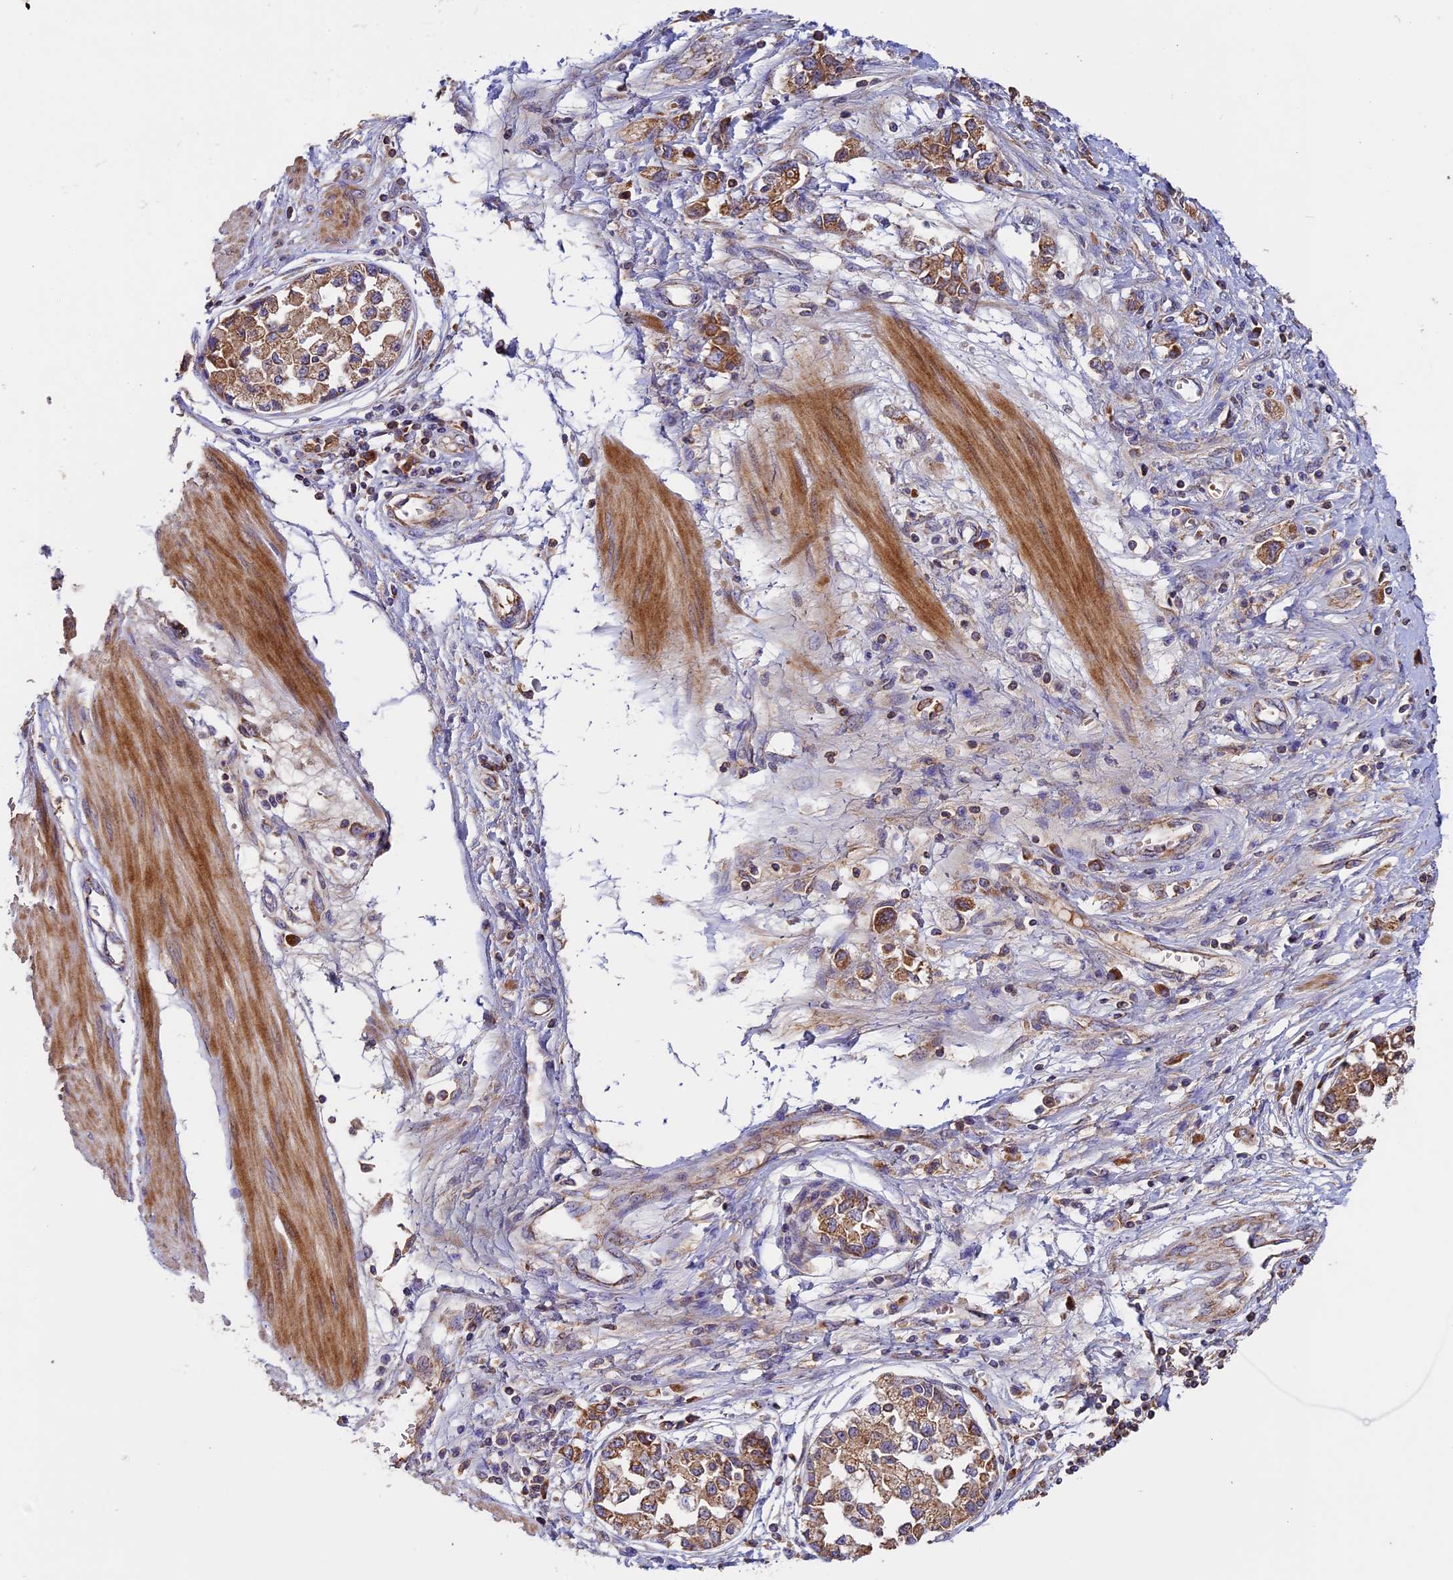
{"staining": {"intensity": "moderate", "quantity": ">75%", "location": "cytoplasmic/membranous"}, "tissue": "stomach cancer", "cell_type": "Tumor cells", "image_type": "cancer", "snomed": [{"axis": "morphology", "description": "Adenocarcinoma, NOS"}, {"axis": "topography", "description": "Stomach"}], "caption": "Immunohistochemistry (IHC) image of human stomach adenocarcinoma stained for a protein (brown), which exhibits medium levels of moderate cytoplasmic/membranous positivity in approximately >75% of tumor cells.", "gene": "OCEL1", "patient": {"sex": "female", "age": 76}}